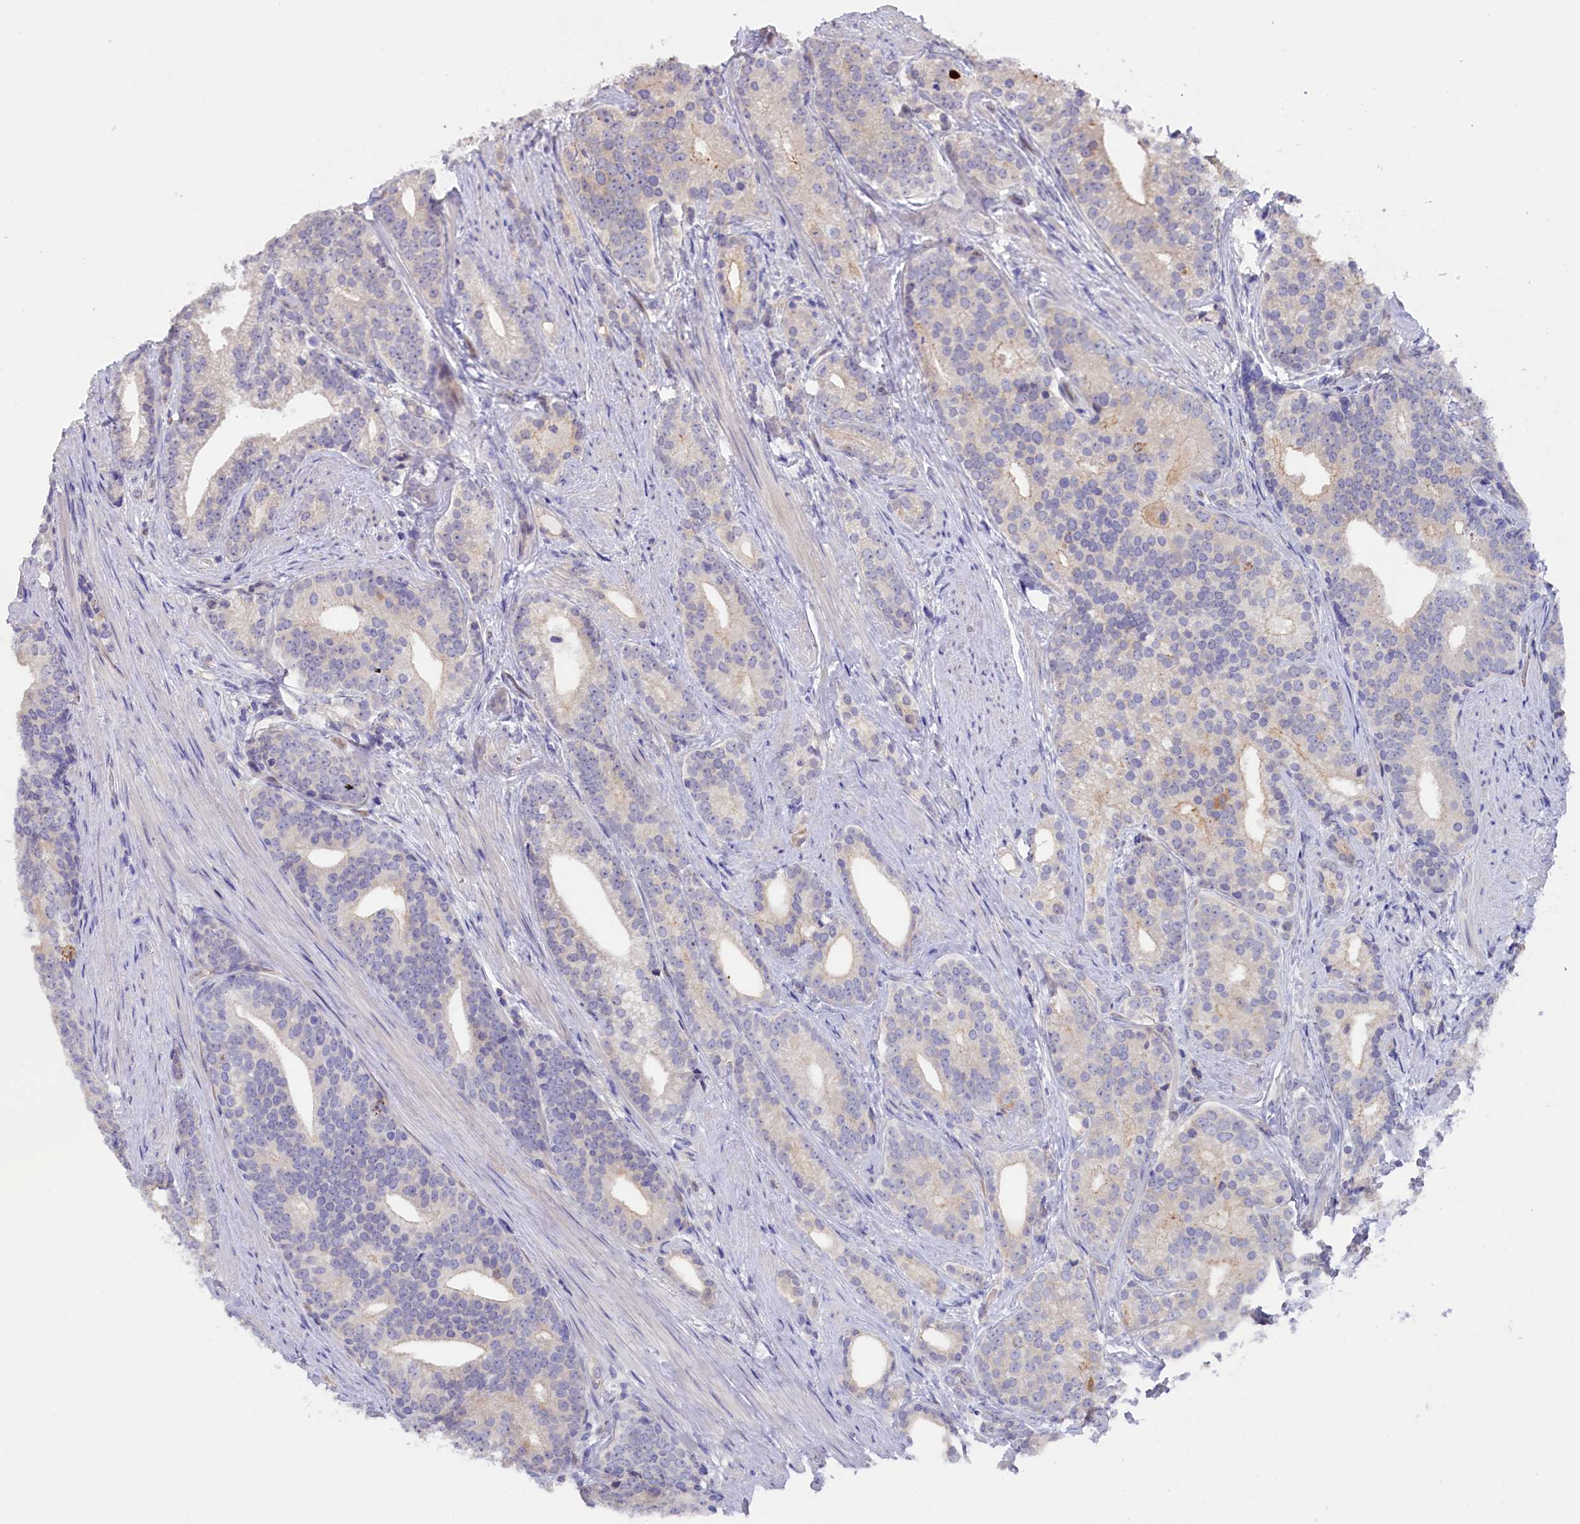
{"staining": {"intensity": "negative", "quantity": "none", "location": "none"}, "tissue": "prostate cancer", "cell_type": "Tumor cells", "image_type": "cancer", "snomed": [{"axis": "morphology", "description": "Adenocarcinoma, Low grade"}, {"axis": "topography", "description": "Prostate"}], "caption": "A high-resolution photomicrograph shows immunohistochemistry staining of prostate adenocarcinoma (low-grade), which demonstrates no significant expression in tumor cells. (DAB IHC, high magnification).", "gene": "ZSWIM4", "patient": {"sex": "male", "age": 71}}